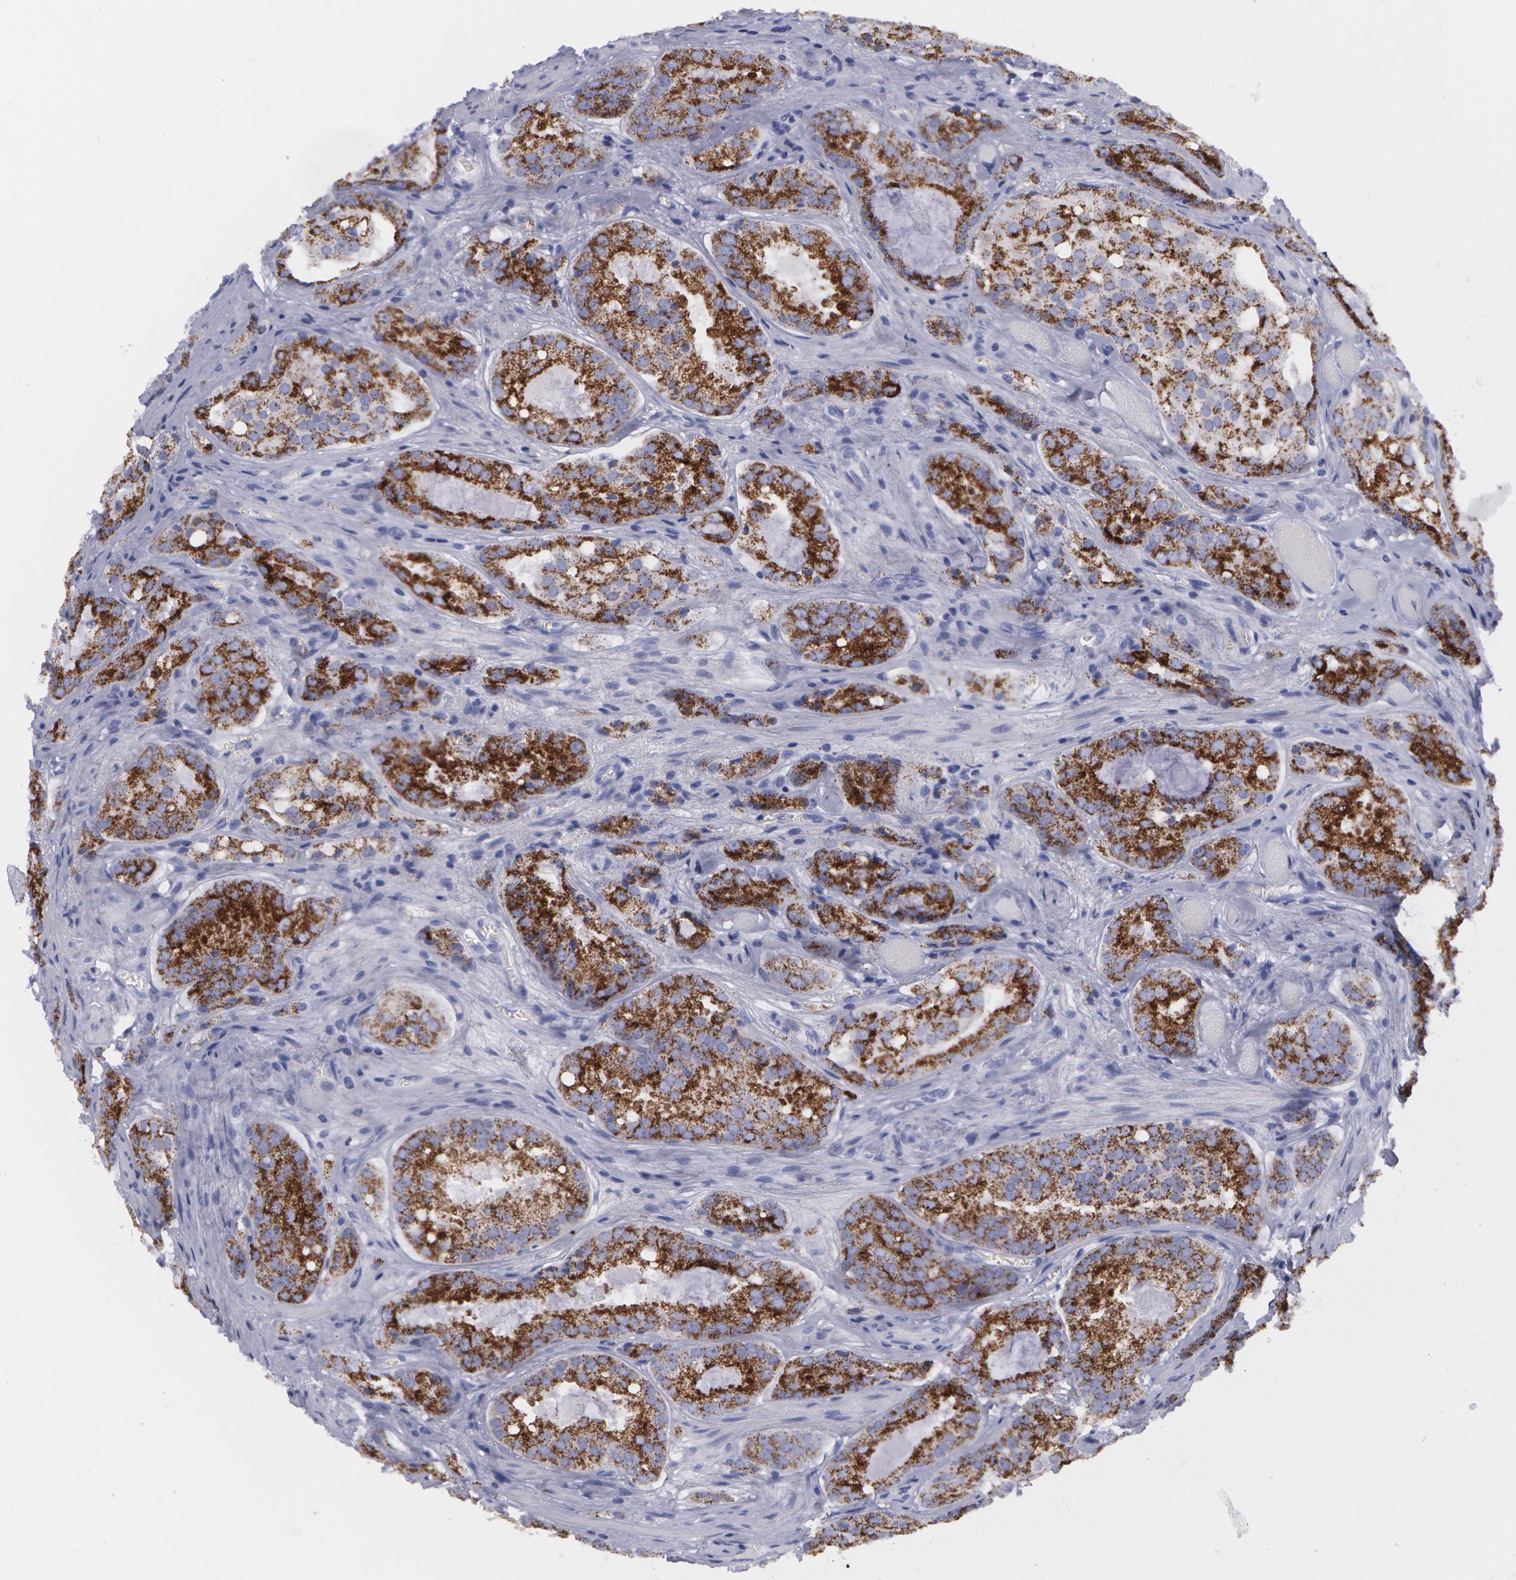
{"staining": {"intensity": "moderate", "quantity": ">75%", "location": "cytoplasmic/membranous"}, "tissue": "prostate cancer", "cell_type": "Tumor cells", "image_type": "cancer", "snomed": [{"axis": "morphology", "description": "Adenocarcinoma, Medium grade"}, {"axis": "topography", "description": "Prostate"}], "caption": "Moderate cytoplasmic/membranous protein positivity is appreciated in approximately >75% of tumor cells in adenocarcinoma (medium-grade) (prostate). The protein of interest is shown in brown color, while the nuclei are stained blue.", "gene": "AMACR", "patient": {"sex": "male", "age": 60}}